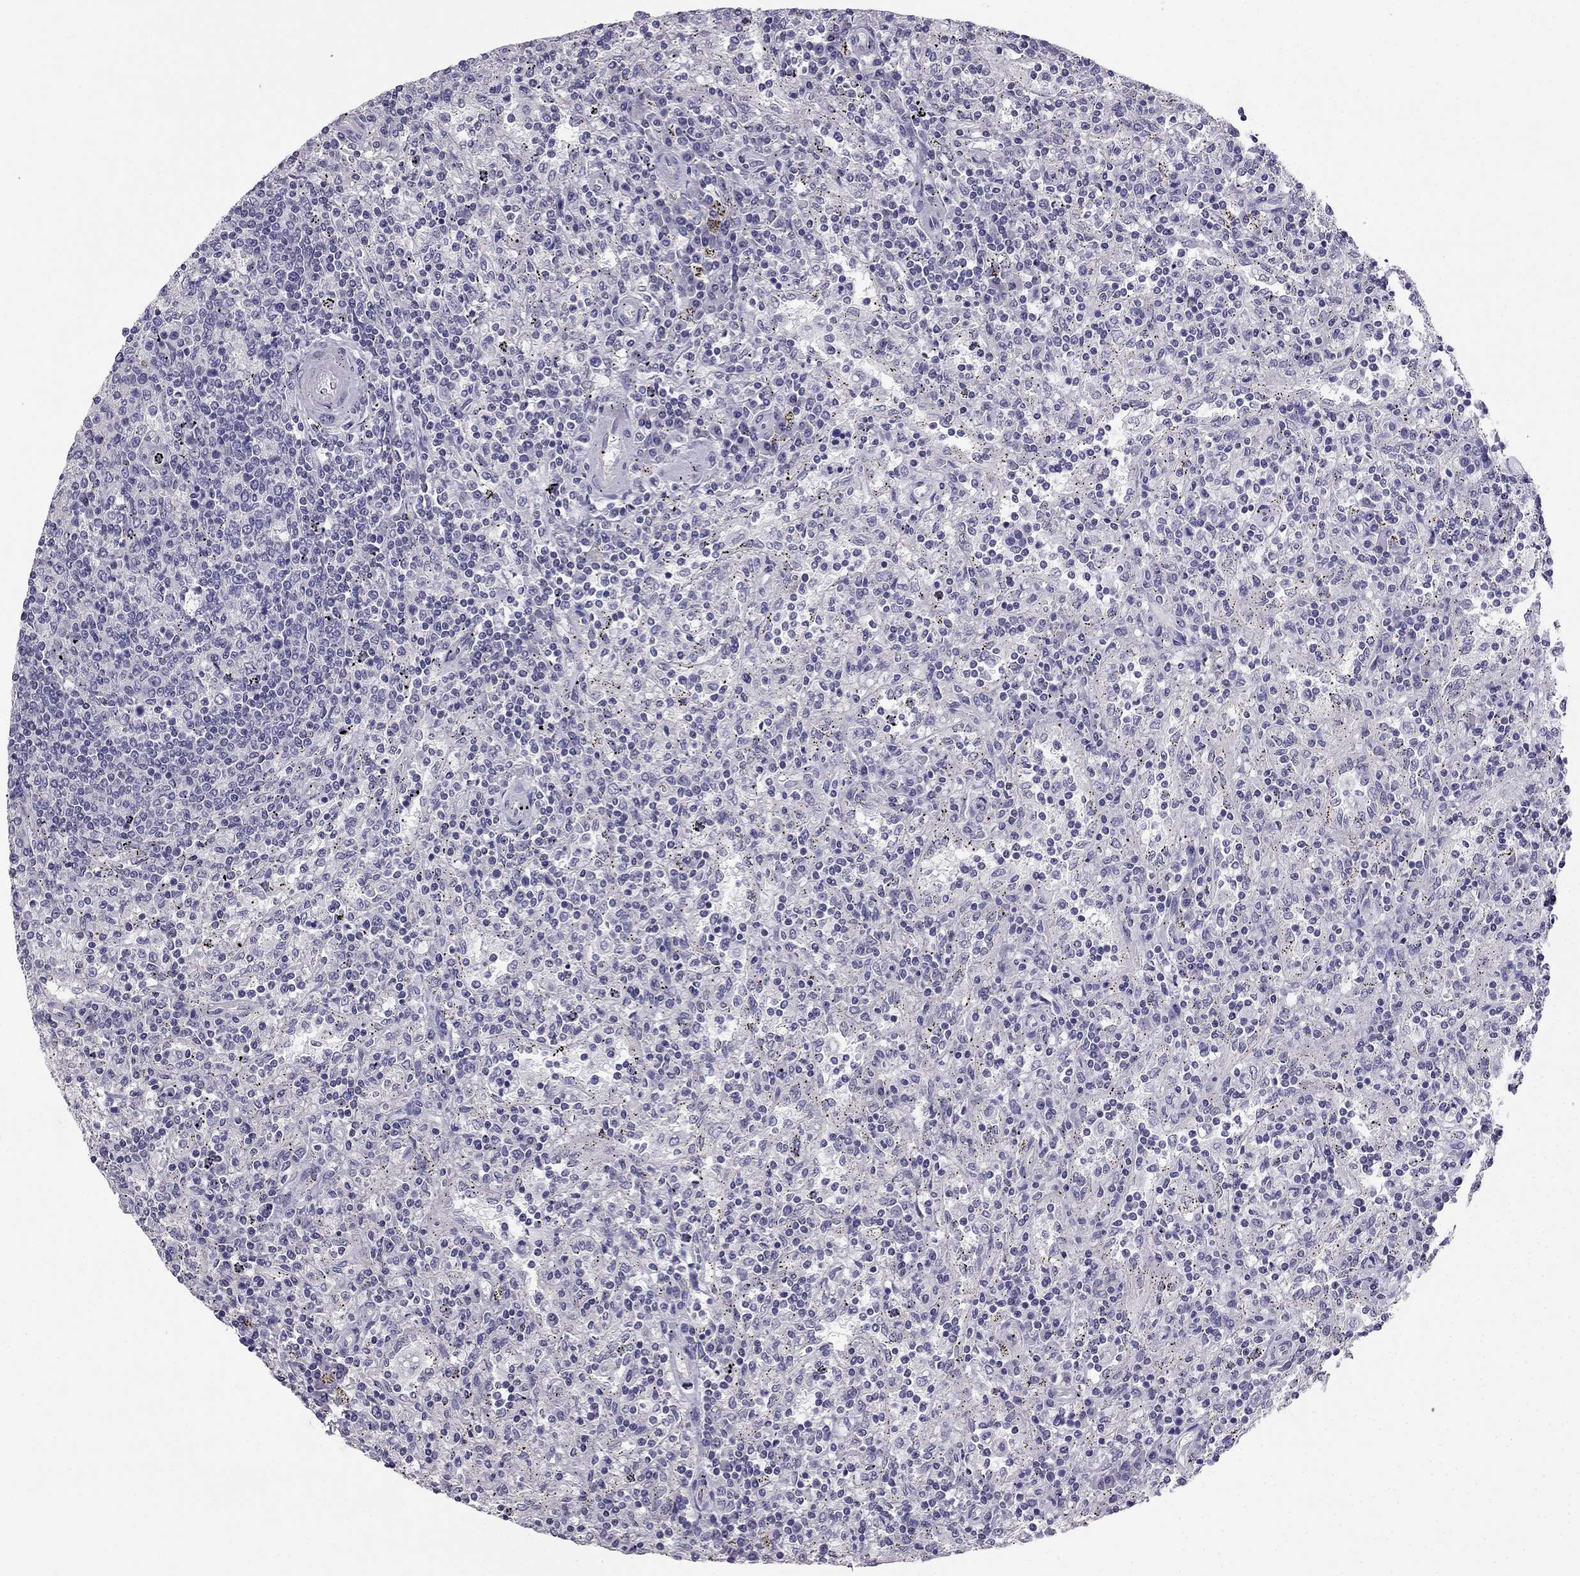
{"staining": {"intensity": "negative", "quantity": "none", "location": "none"}, "tissue": "lymphoma", "cell_type": "Tumor cells", "image_type": "cancer", "snomed": [{"axis": "morphology", "description": "Malignant lymphoma, non-Hodgkin's type, Low grade"}, {"axis": "topography", "description": "Lymph node"}], "caption": "Immunohistochemistry (IHC) image of neoplastic tissue: human lymphoma stained with DAB (3,3'-diaminobenzidine) exhibits no significant protein positivity in tumor cells. The staining was performed using DAB to visualize the protein expression in brown, while the nuclei were stained in blue with hematoxylin (Magnification: 20x).", "gene": "HSFX1", "patient": {"sex": "male", "age": 52}}